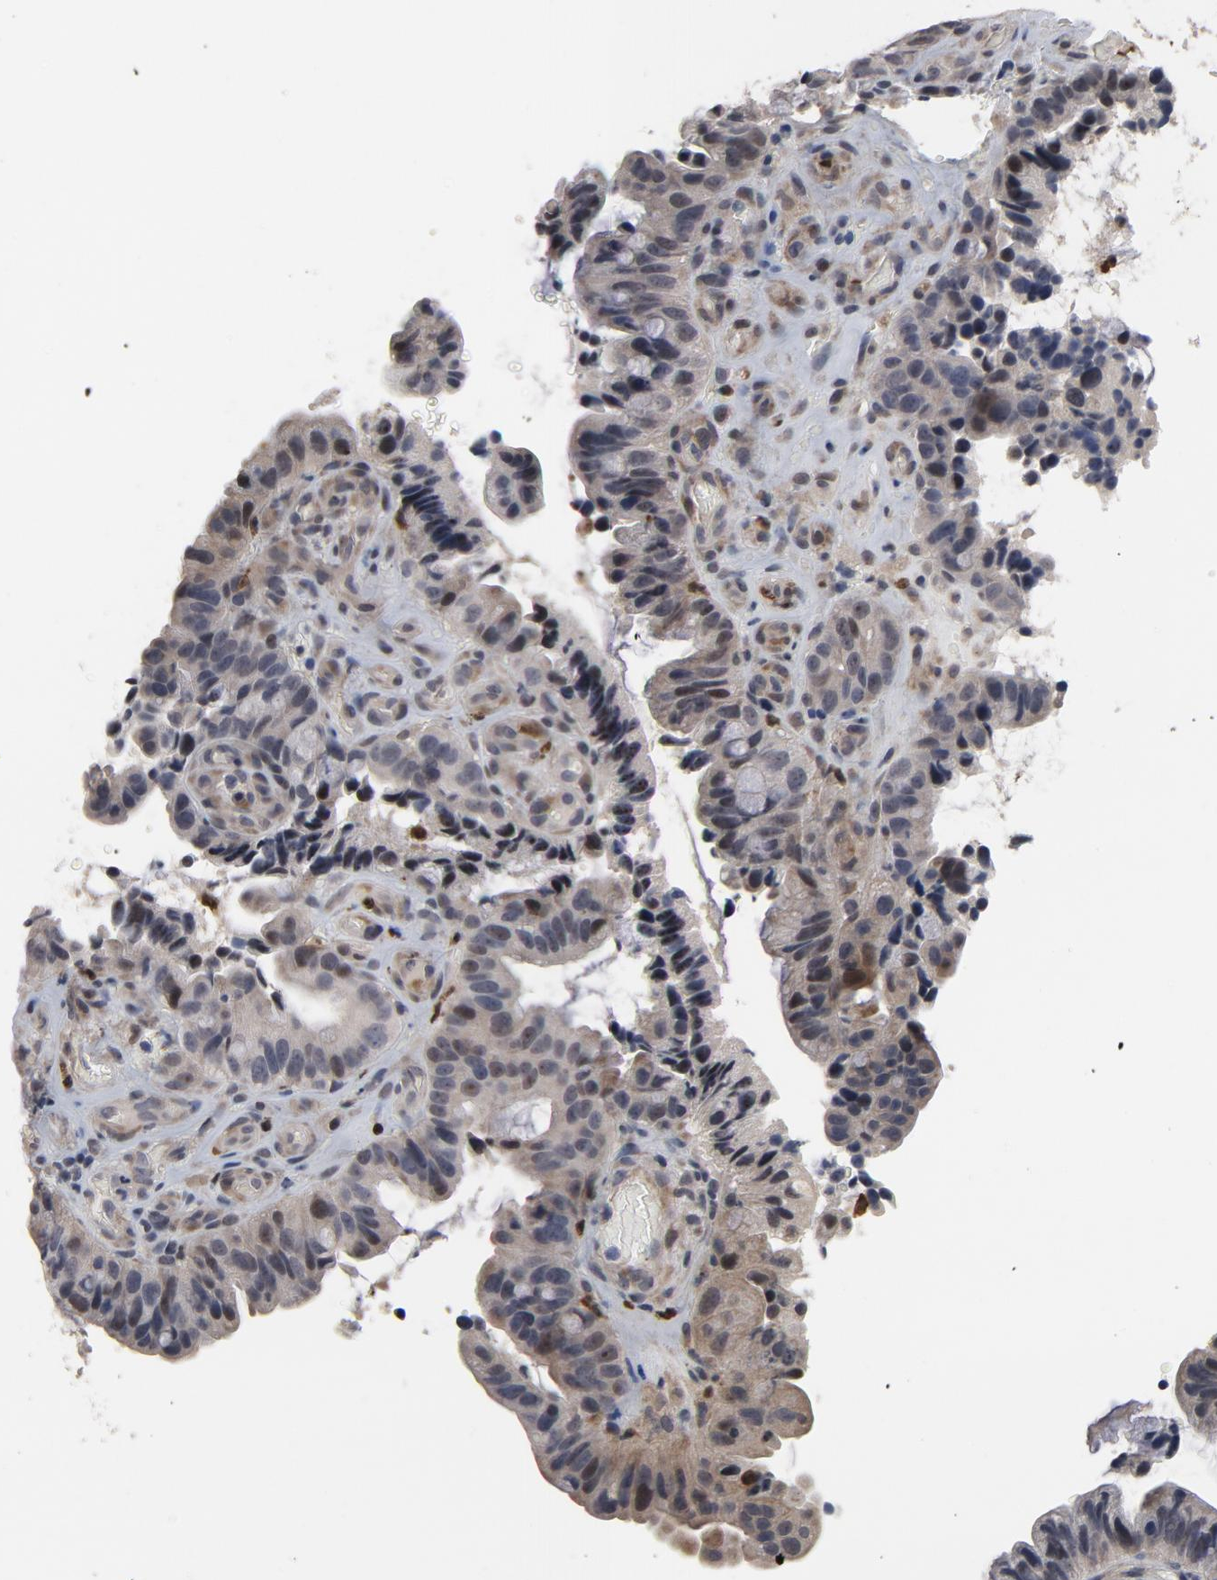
{"staining": {"intensity": "negative", "quantity": "none", "location": "none"}, "tissue": "pancreatic cancer", "cell_type": "Tumor cells", "image_type": "cancer", "snomed": [{"axis": "morphology", "description": "Adenocarcinoma, NOS"}, {"axis": "topography", "description": "Pancreas"}], "caption": "The histopathology image reveals no staining of tumor cells in pancreatic cancer (adenocarcinoma).", "gene": "RTL5", "patient": {"sex": "male", "age": 82}}